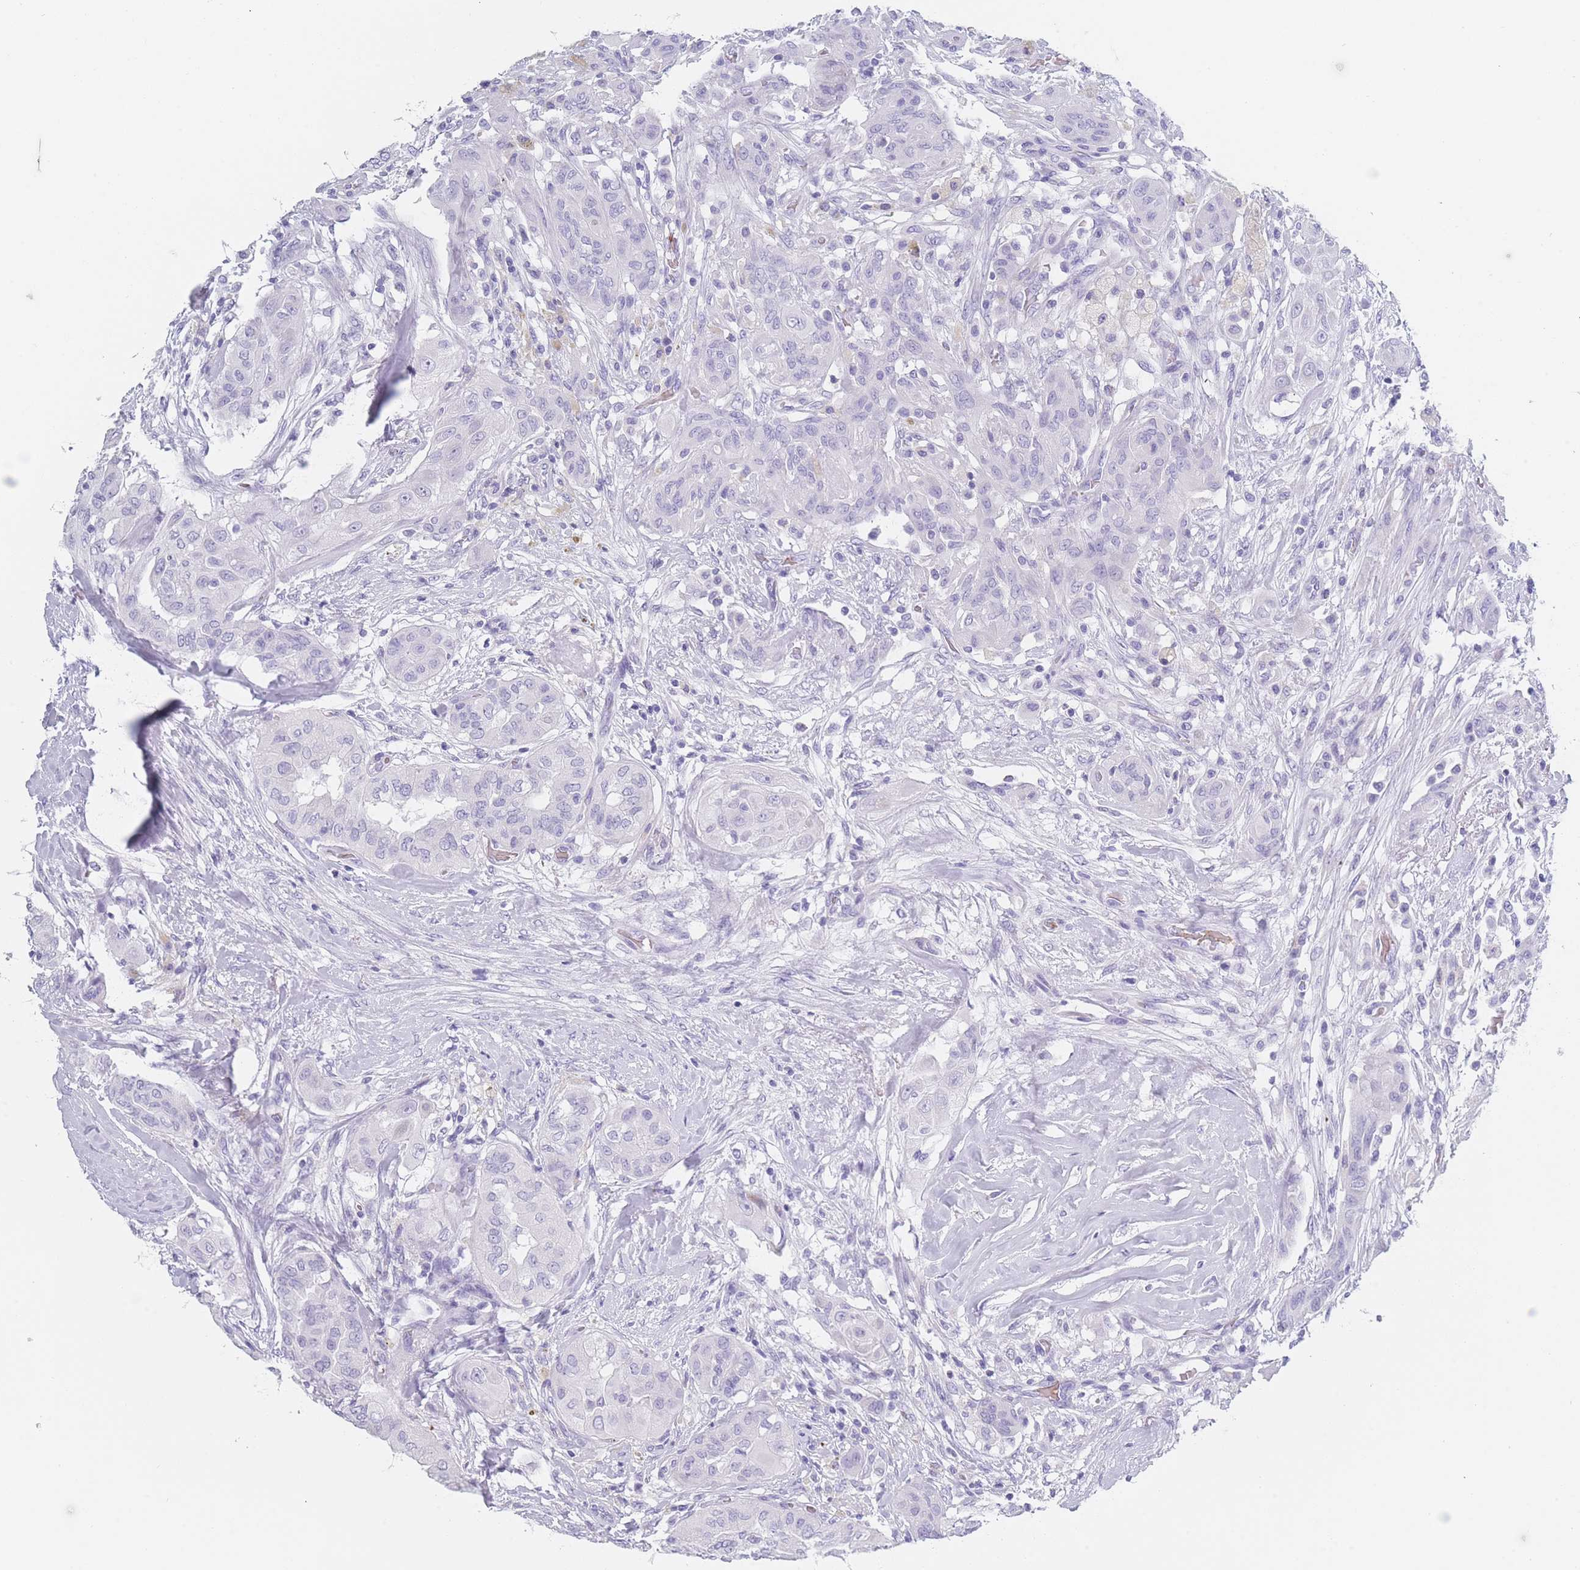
{"staining": {"intensity": "negative", "quantity": "none", "location": "none"}, "tissue": "thyroid cancer", "cell_type": "Tumor cells", "image_type": "cancer", "snomed": [{"axis": "morphology", "description": "Papillary adenocarcinoma, NOS"}, {"axis": "topography", "description": "Thyroid gland"}], "caption": "High magnification brightfield microscopy of papillary adenocarcinoma (thyroid) stained with DAB (brown) and counterstained with hematoxylin (blue): tumor cells show no significant staining. (DAB IHC, high magnification).", "gene": "OR5D16", "patient": {"sex": "female", "age": 59}}